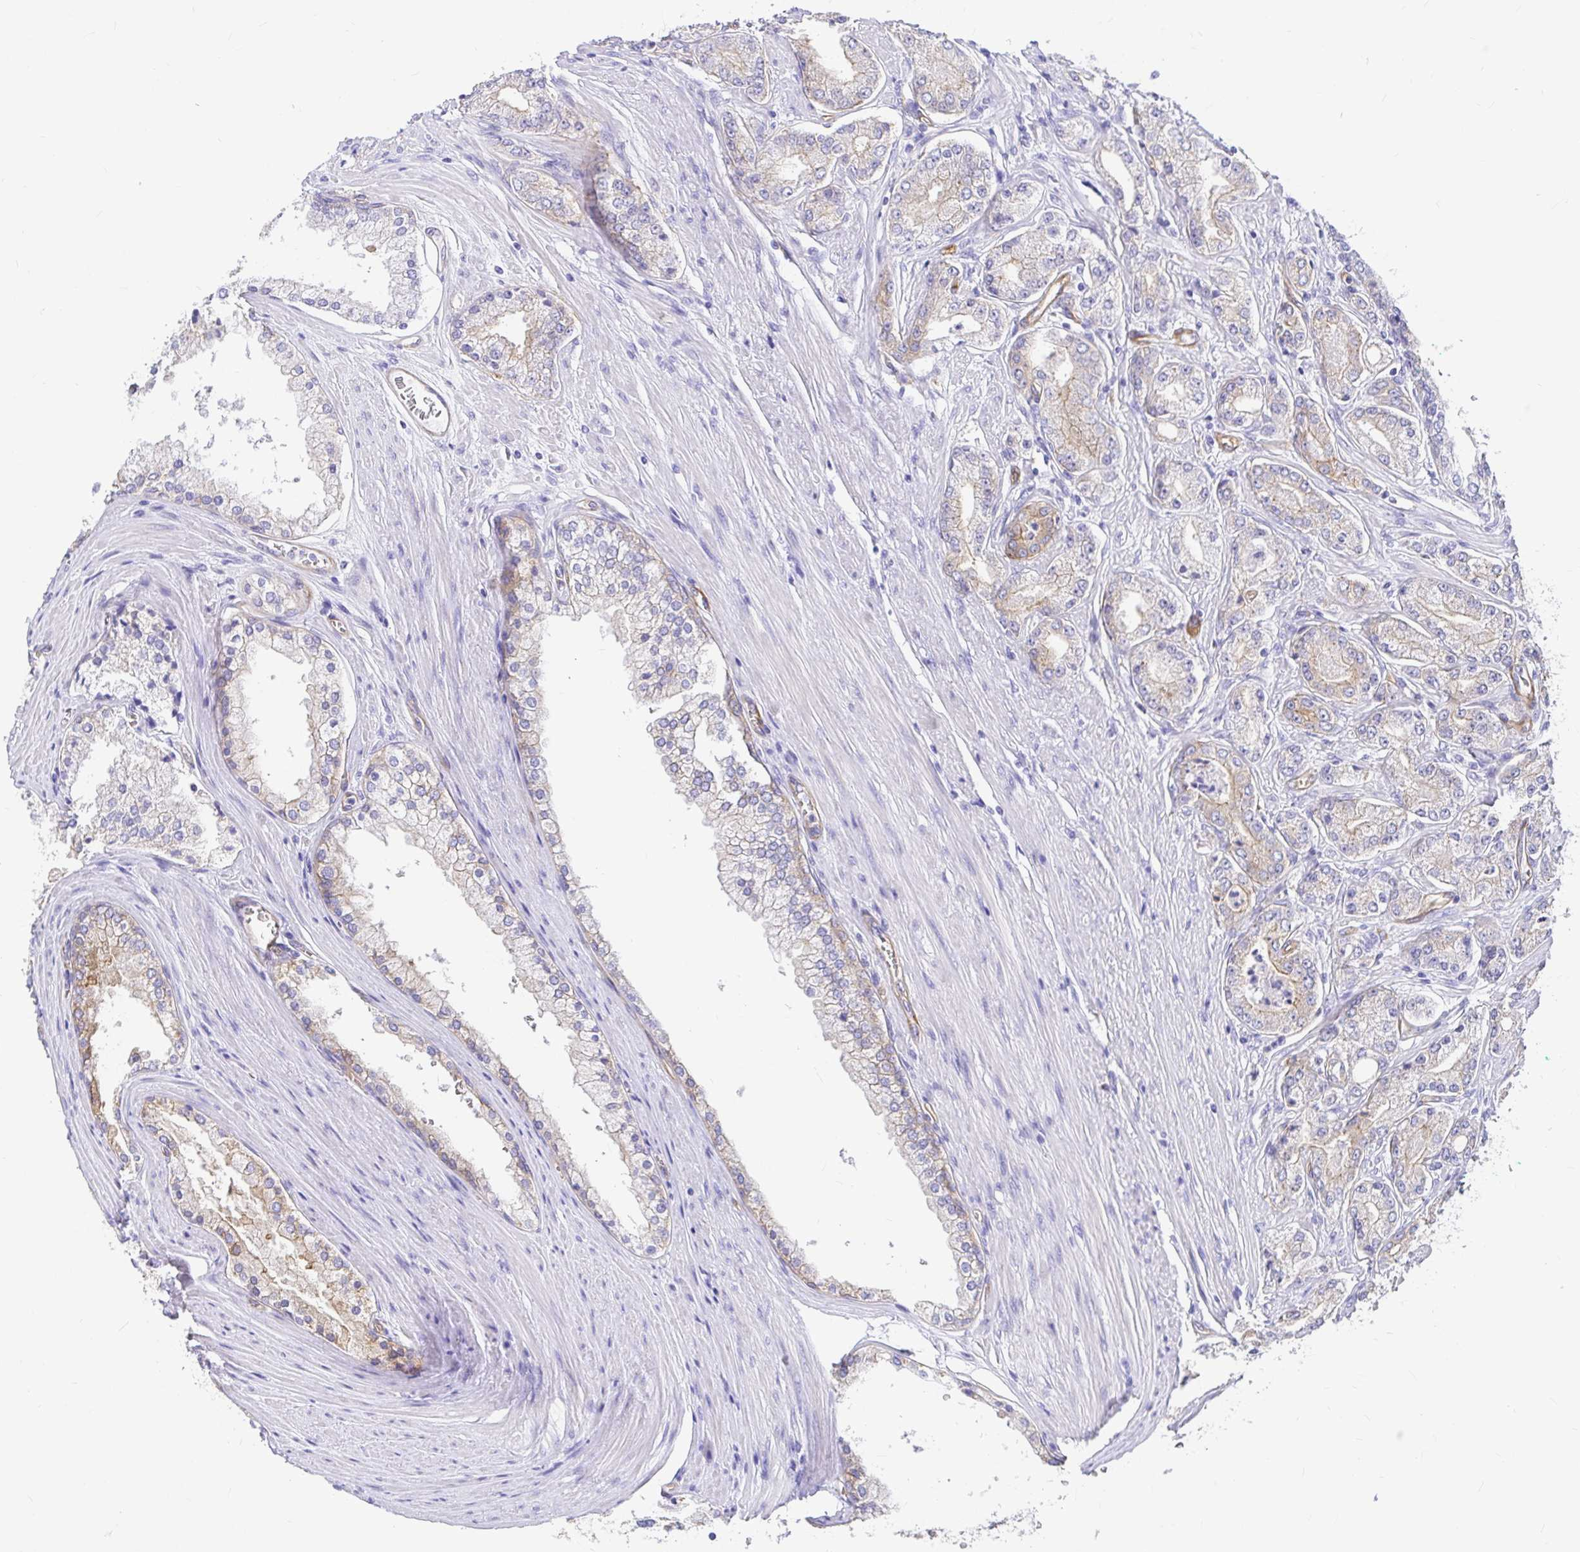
{"staining": {"intensity": "moderate", "quantity": "25%-75%", "location": "cytoplasmic/membranous"}, "tissue": "prostate cancer", "cell_type": "Tumor cells", "image_type": "cancer", "snomed": [{"axis": "morphology", "description": "Adenocarcinoma, High grade"}, {"axis": "topography", "description": "Prostate"}], "caption": "The photomicrograph shows a brown stain indicating the presence of a protein in the cytoplasmic/membranous of tumor cells in prostate high-grade adenocarcinoma.", "gene": "MYO1B", "patient": {"sex": "male", "age": 66}}